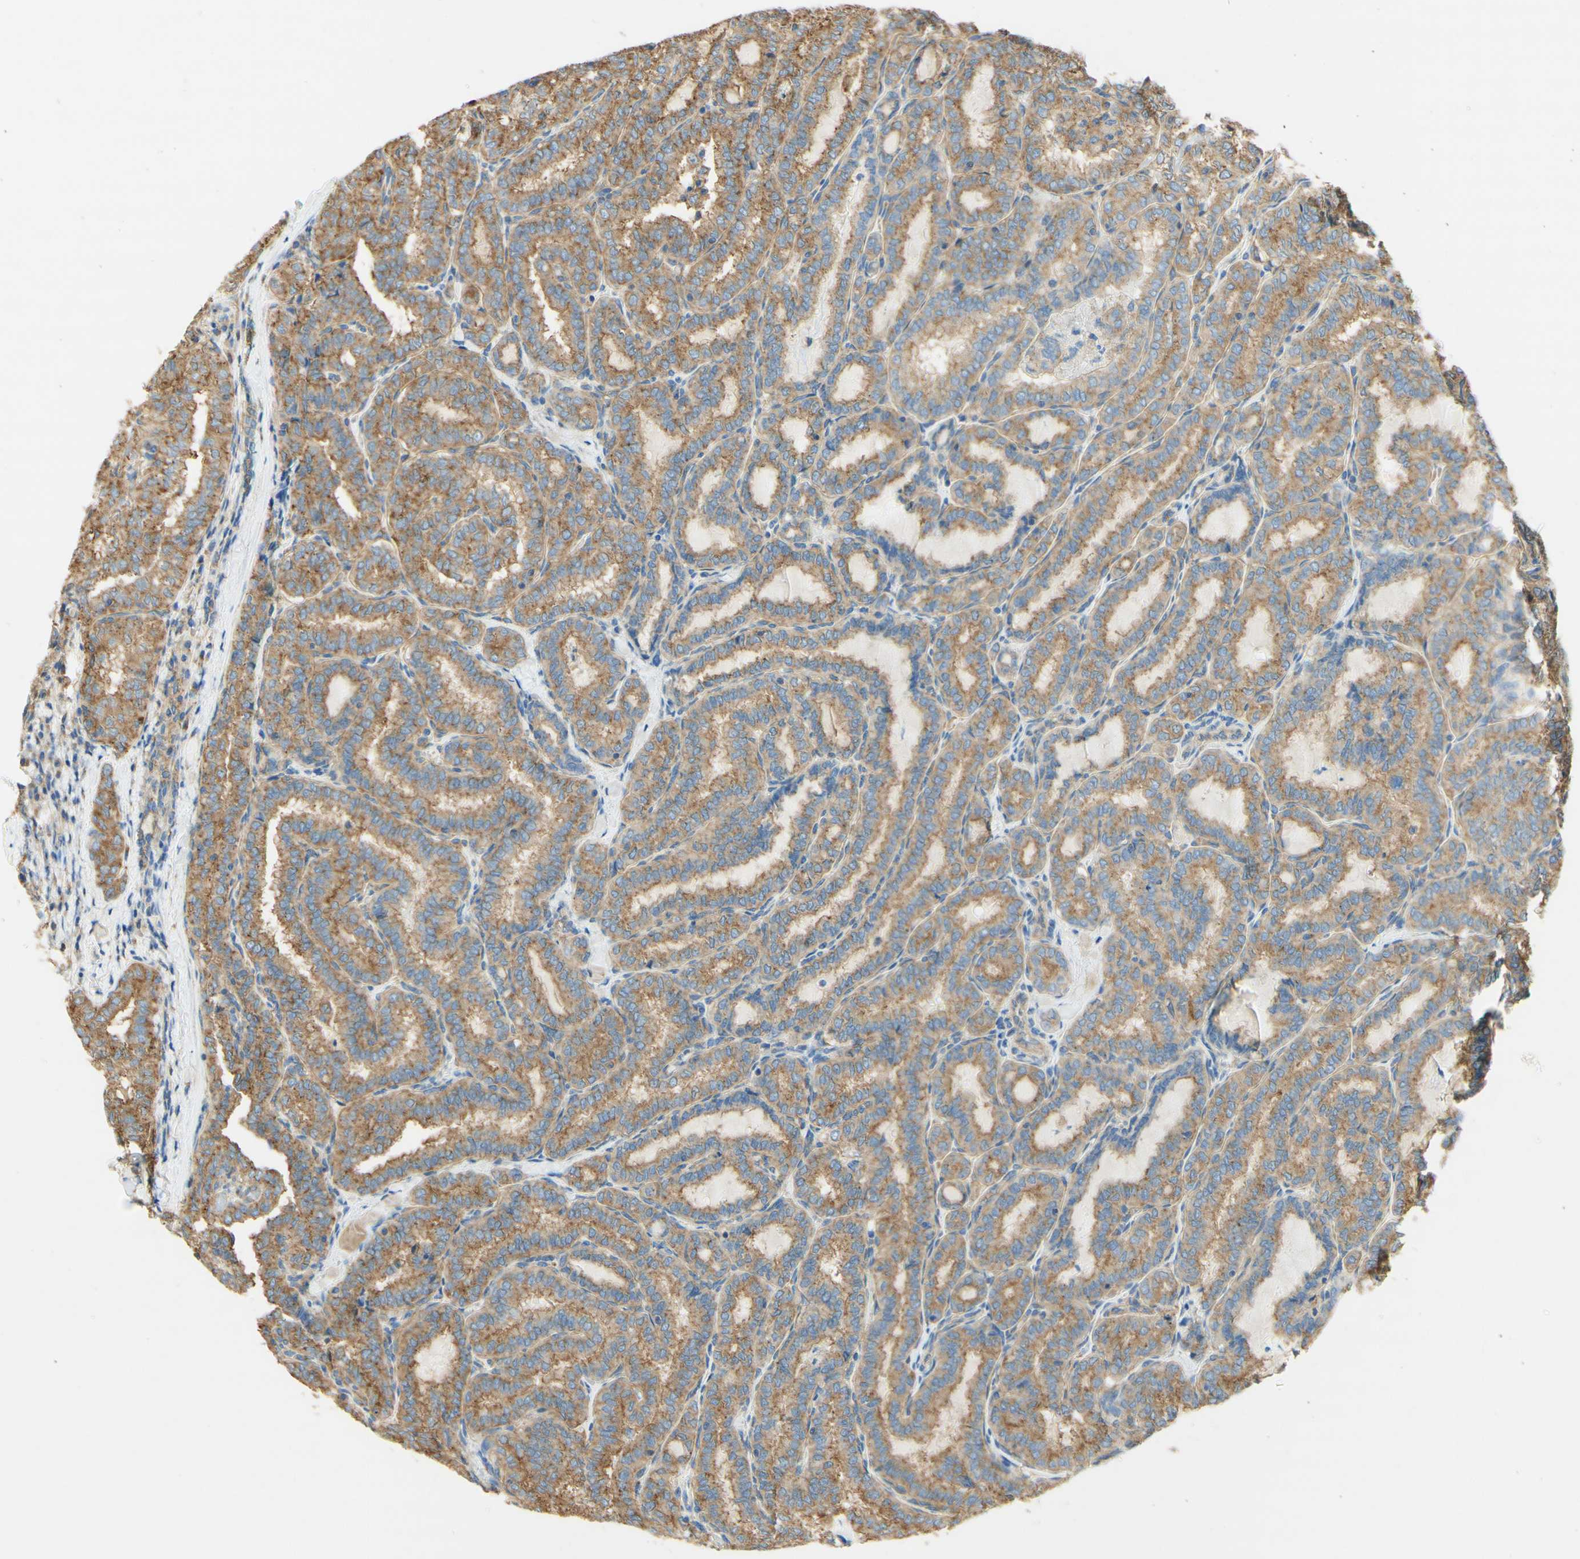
{"staining": {"intensity": "moderate", "quantity": "25%-75%", "location": "cytoplasmic/membranous"}, "tissue": "thyroid cancer", "cell_type": "Tumor cells", "image_type": "cancer", "snomed": [{"axis": "morphology", "description": "Normal tissue, NOS"}, {"axis": "morphology", "description": "Papillary adenocarcinoma, NOS"}, {"axis": "topography", "description": "Thyroid gland"}], "caption": "Immunohistochemical staining of human papillary adenocarcinoma (thyroid) demonstrates moderate cytoplasmic/membranous protein positivity in about 25%-75% of tumor cells.", "gene": "CLTC", "patient": {"sex": "female", "age": 30}}